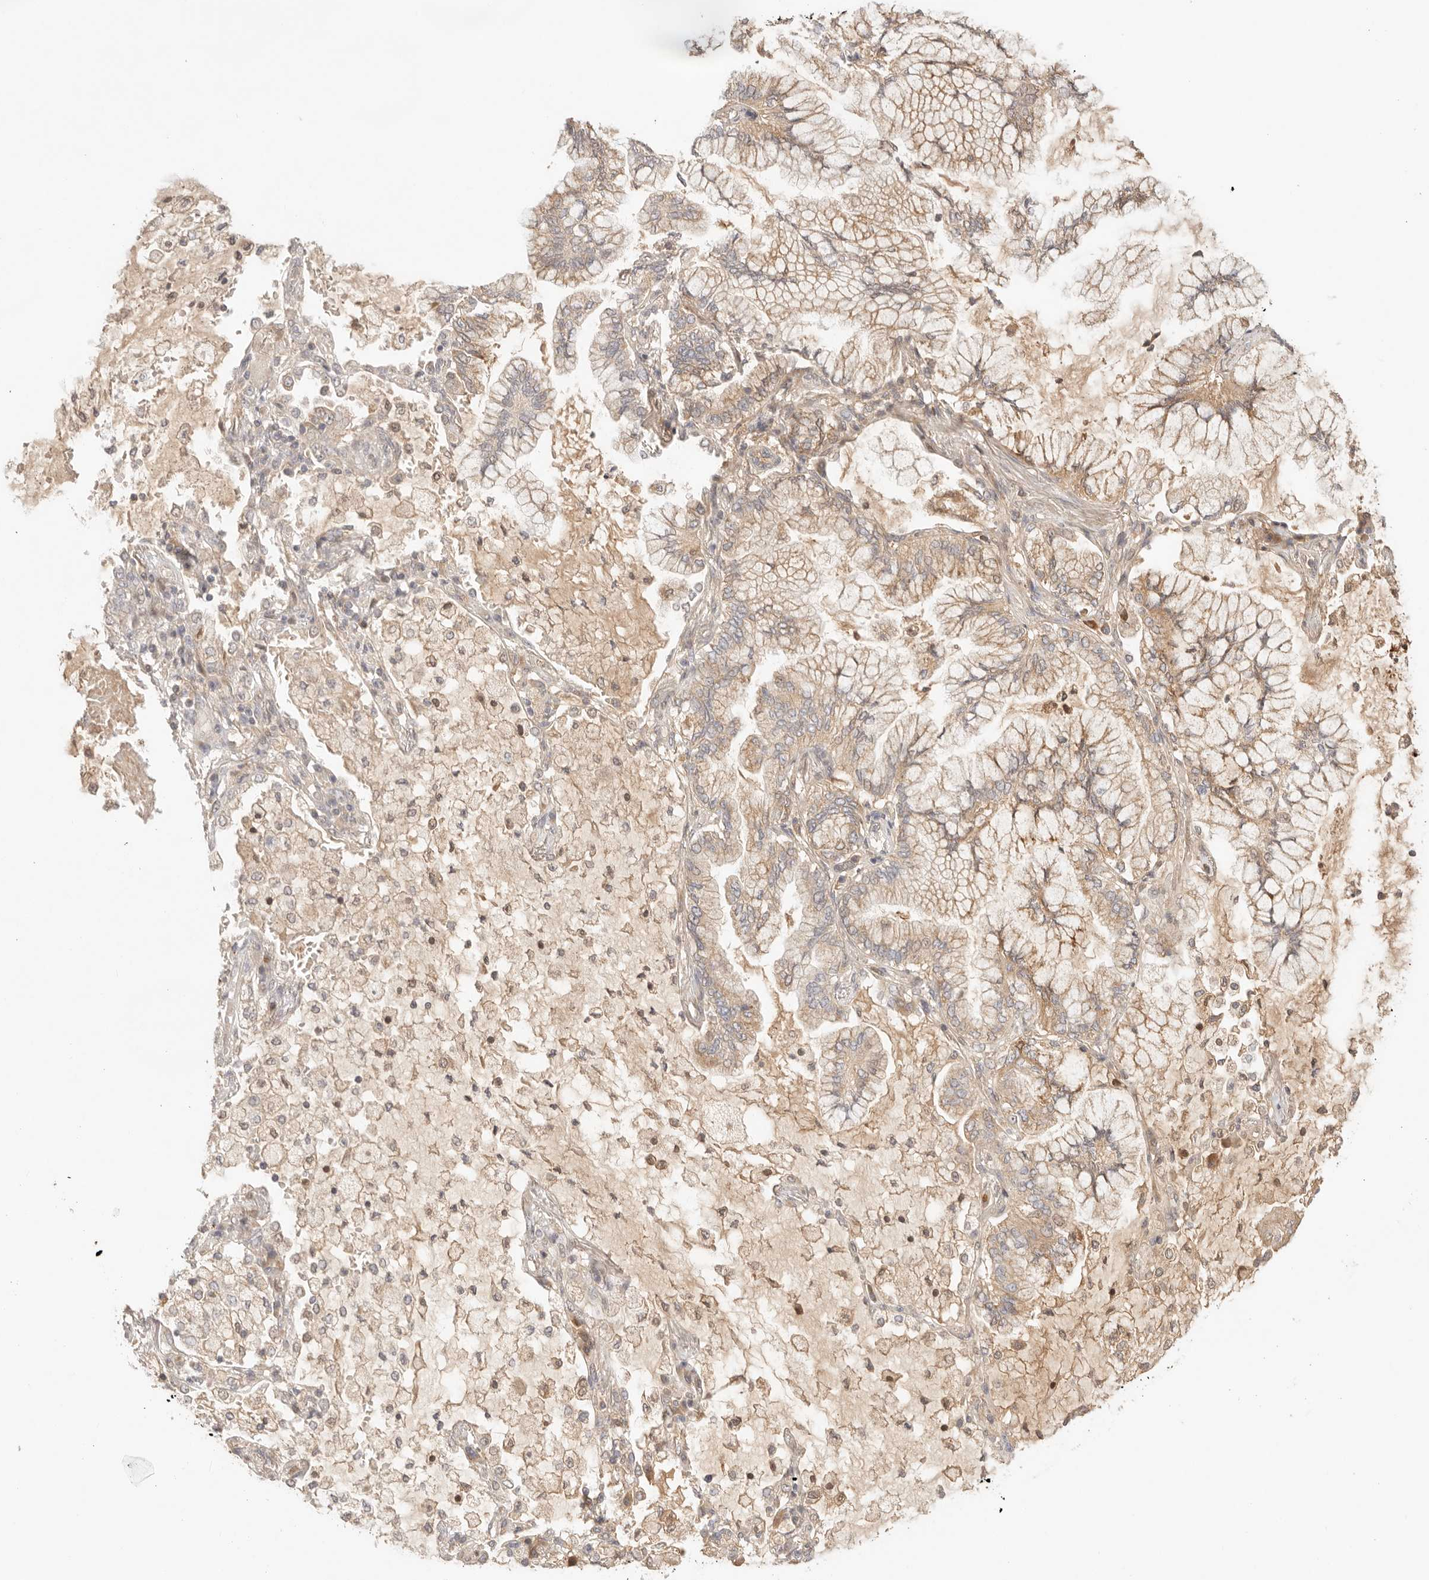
{"staining": {"intensity": "moderate", "quantity": "25%-75%", "location": "cytoplasmic/membranous"}, "tissue": "lung cancer", "cell_type": "Tumor cells", "image_type": "cancer", "snomed": [{"axis": "morphology", "description": "Adenocarcinoma, NOS"}, {"axis": "topography", "description": "Lung"}], "caption": "A micrograph showing moderate cytoplasmic/membranous expression in about 25%-75% of tumor cells in lung cancer (adenocarcinoma), as visualized by brown immunohistochemical staining.", "gene": "PHLDA3", "patient": {"sex": "female", "age": 70}}